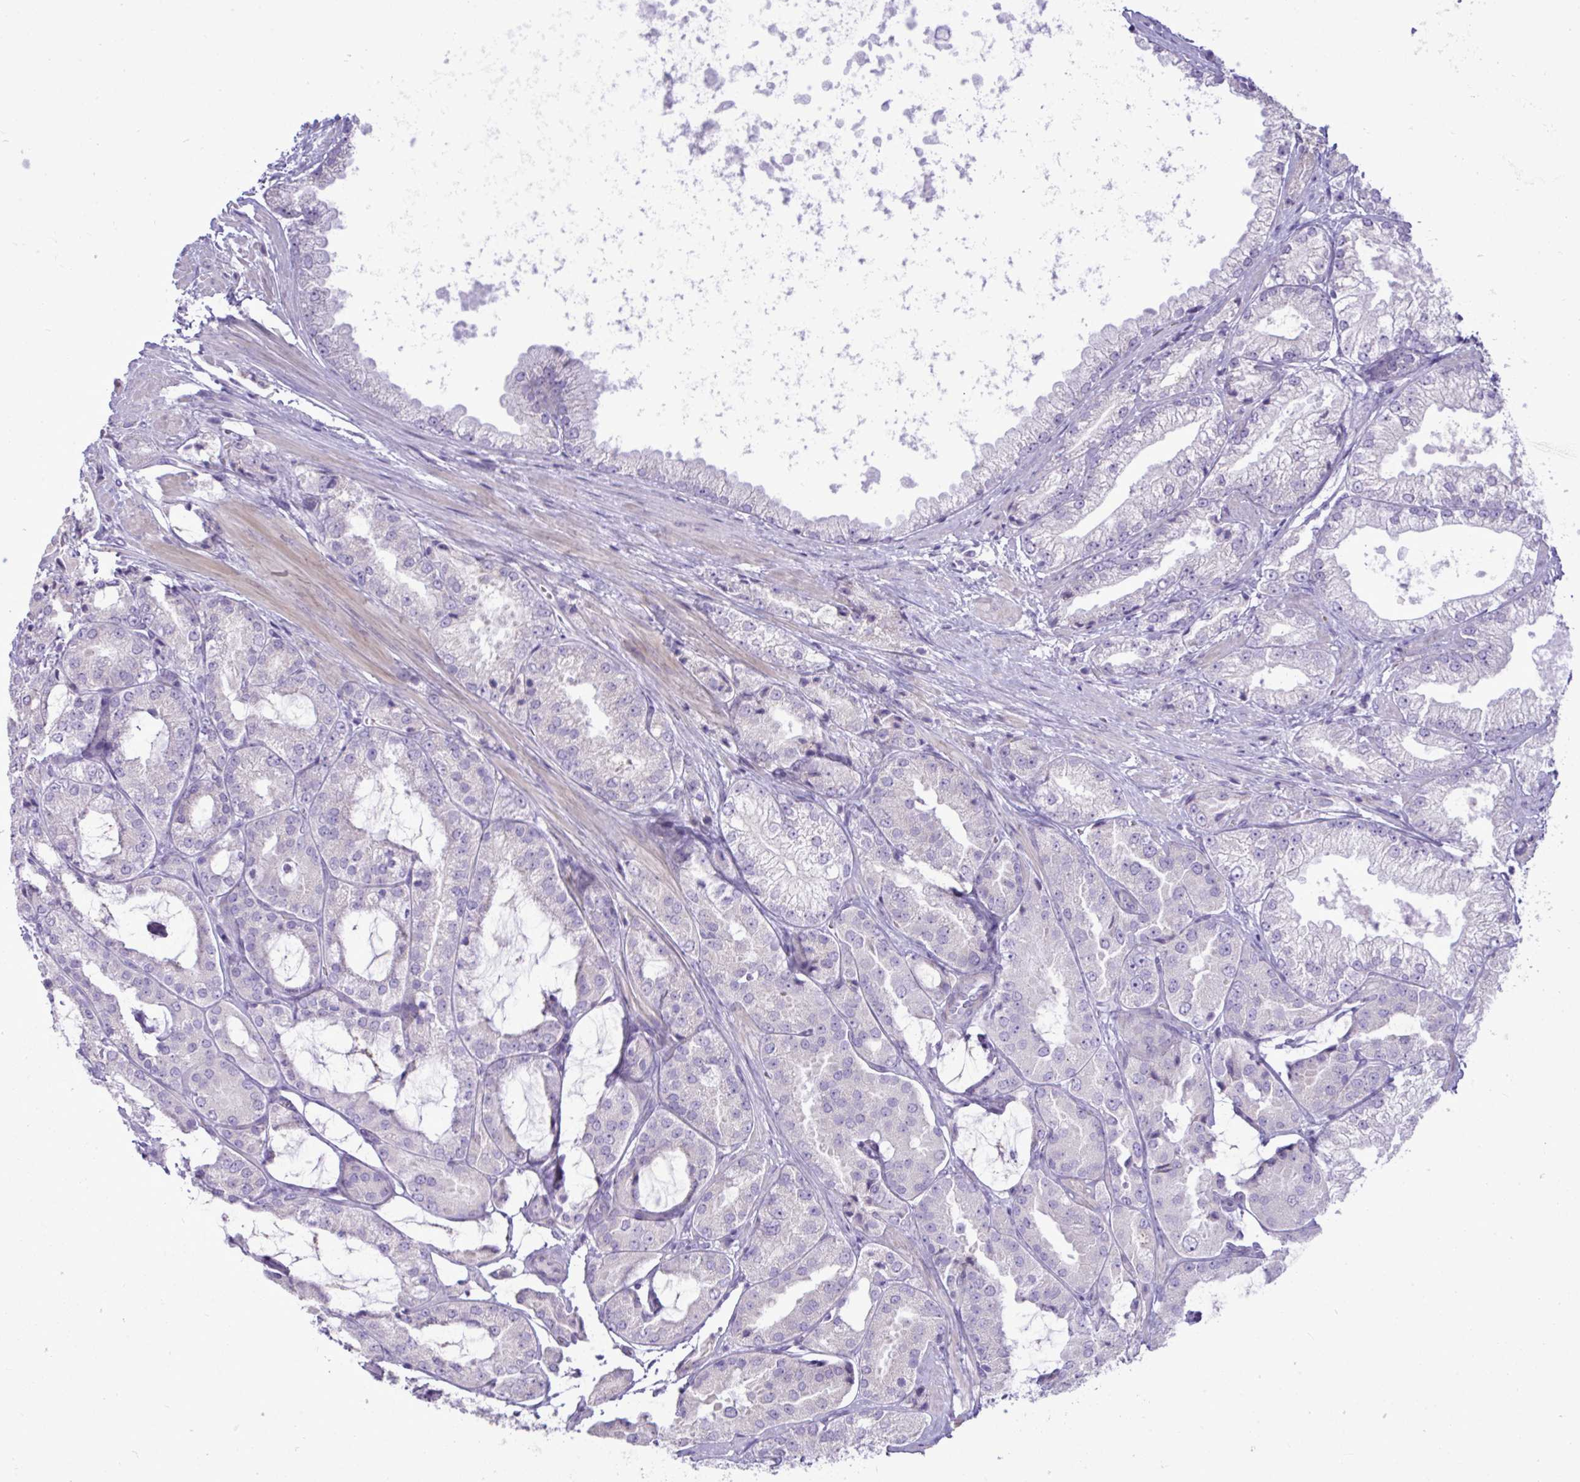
{"staining": {"intensity": "negative", "quantity": "none", "location": "none"}, "tissue": "prostate cancer", "cell_type": "Tumor cells", "image_type": "cancer", "snomed": [{"axis": "morphology", "description": "Adenocarcinoma, High grade"}, {"axis": "topography", "description": "Prostate"}], "caption": "Immunohistochemistry (IHC) micrograph of human prostate cancer (high-grade adenocarcinoma) stained for a protein (brown), which displays no positivity in tumor cells.", "gene": "SPAG1", "patient": {"sex": "male", "age": 68}}